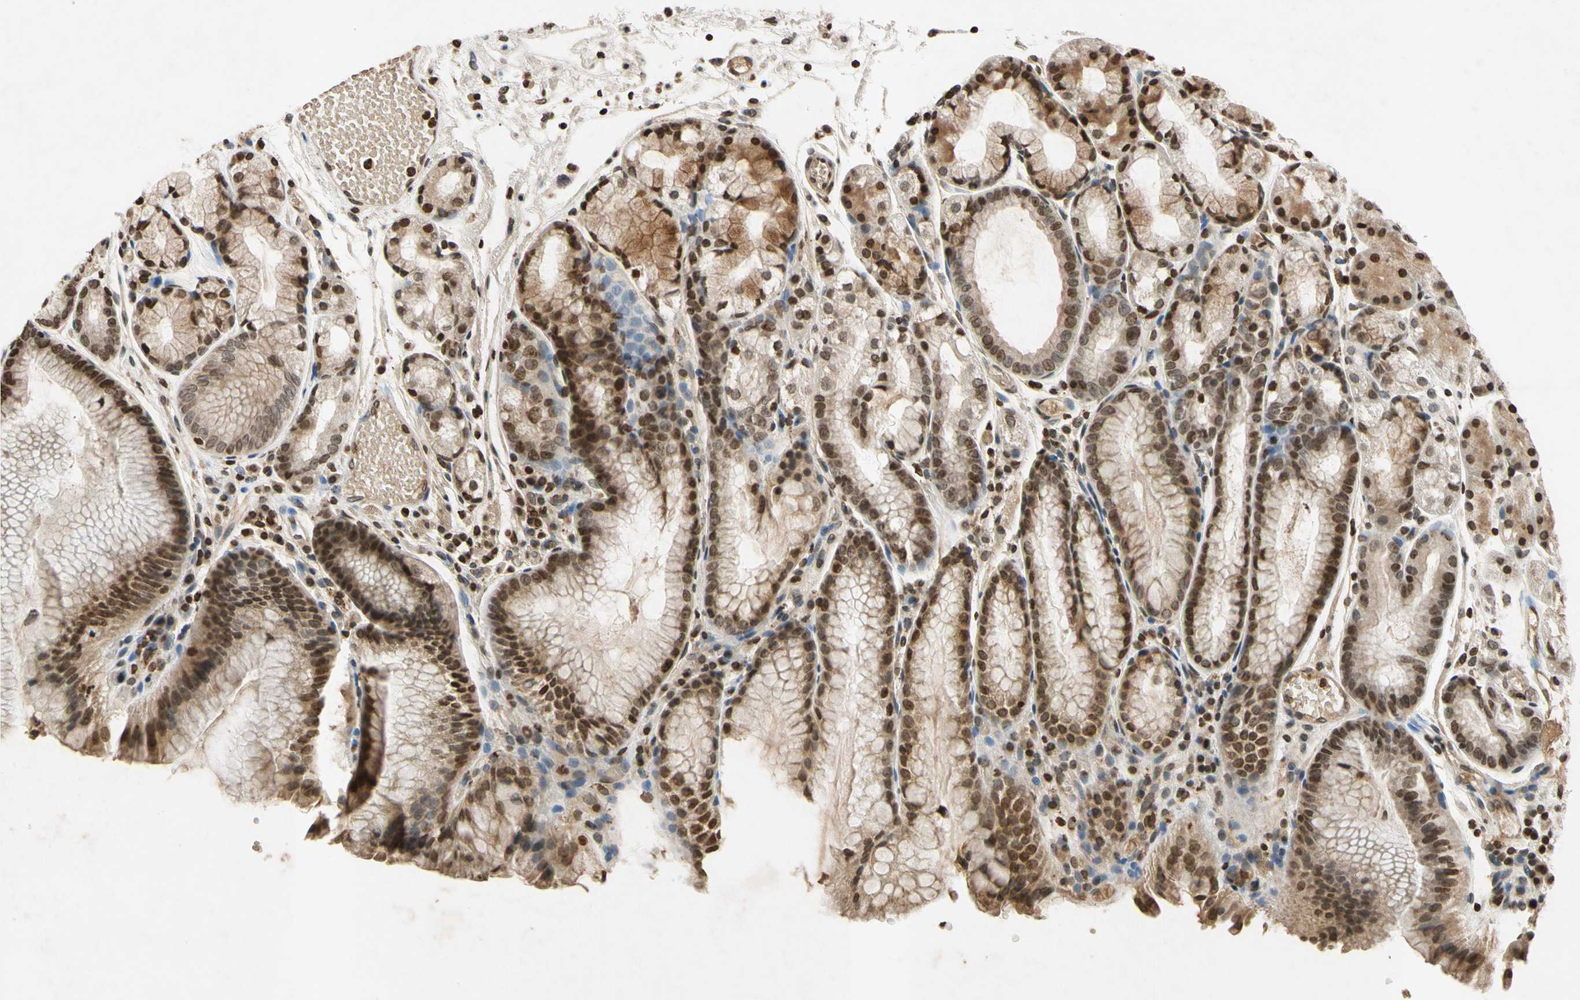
{"staining": {"intensity": "strong", "quantity": ">75%", "location": "cytoplasmic/membranous,nuclear"}, "tissue": "stomach", "cell_type": "Glandular cells", "image_type": "normal", "snomed": [{"axis": "morphology", "description": "Normal tissue, NOS"}, {"axis": "topography", "description": "Stomach, upper"}], "caption": "Glandular cells reveal high levels of strong cytoplasmic/membranous,nuclear positivity in approximately >75% of cells in normal stomach.", "gene": "HOXB3", "patient": {"sex": "male", "age": 72}}